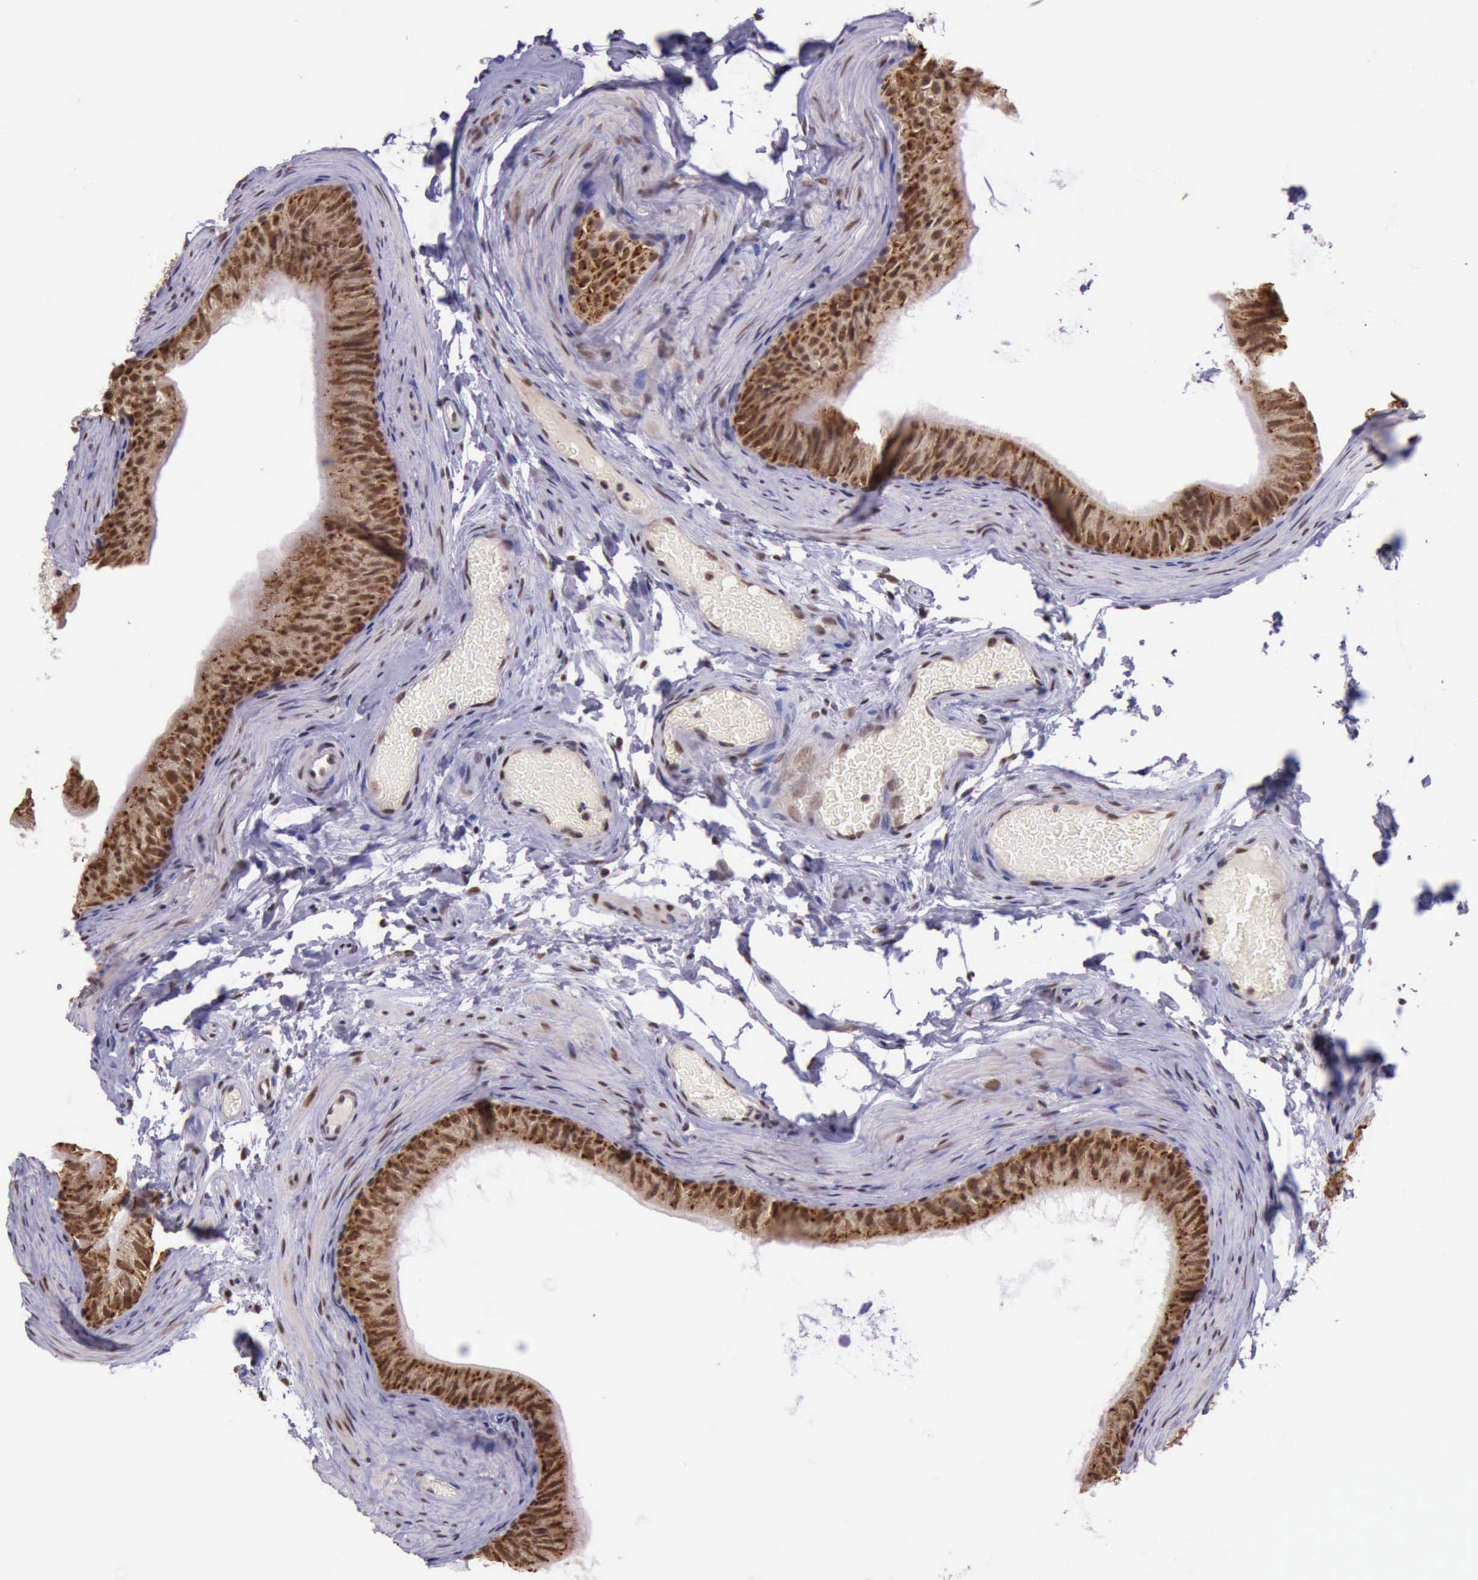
{"staining": {"intensity": "strong", "quantity": ">75%", "location": "cytoplasmic/membranous,nuclear"}, "tissue": "epididymis", "cell_type": "Glandular cells", "image_type": "normal", "snomed": [{"axis": "morphology", "description": "Normal tissue, NOS"}, {"axis": "topography", "description": "Testis"}, {"axis": "topography", "description": "Epididymis"}], "caption": "Normal epididymis was stained to show a protein in brown. There is high levels of strong cytoplasmic/membranous,nuclear staining in about >75% of glandular cells. (DAB (3,3'-diaminobenzidine) IHC, brown staining for protein, blue staining for nuclei).", "gene": "PRPF39", "patient": {"sex": "male", "age": 36}}